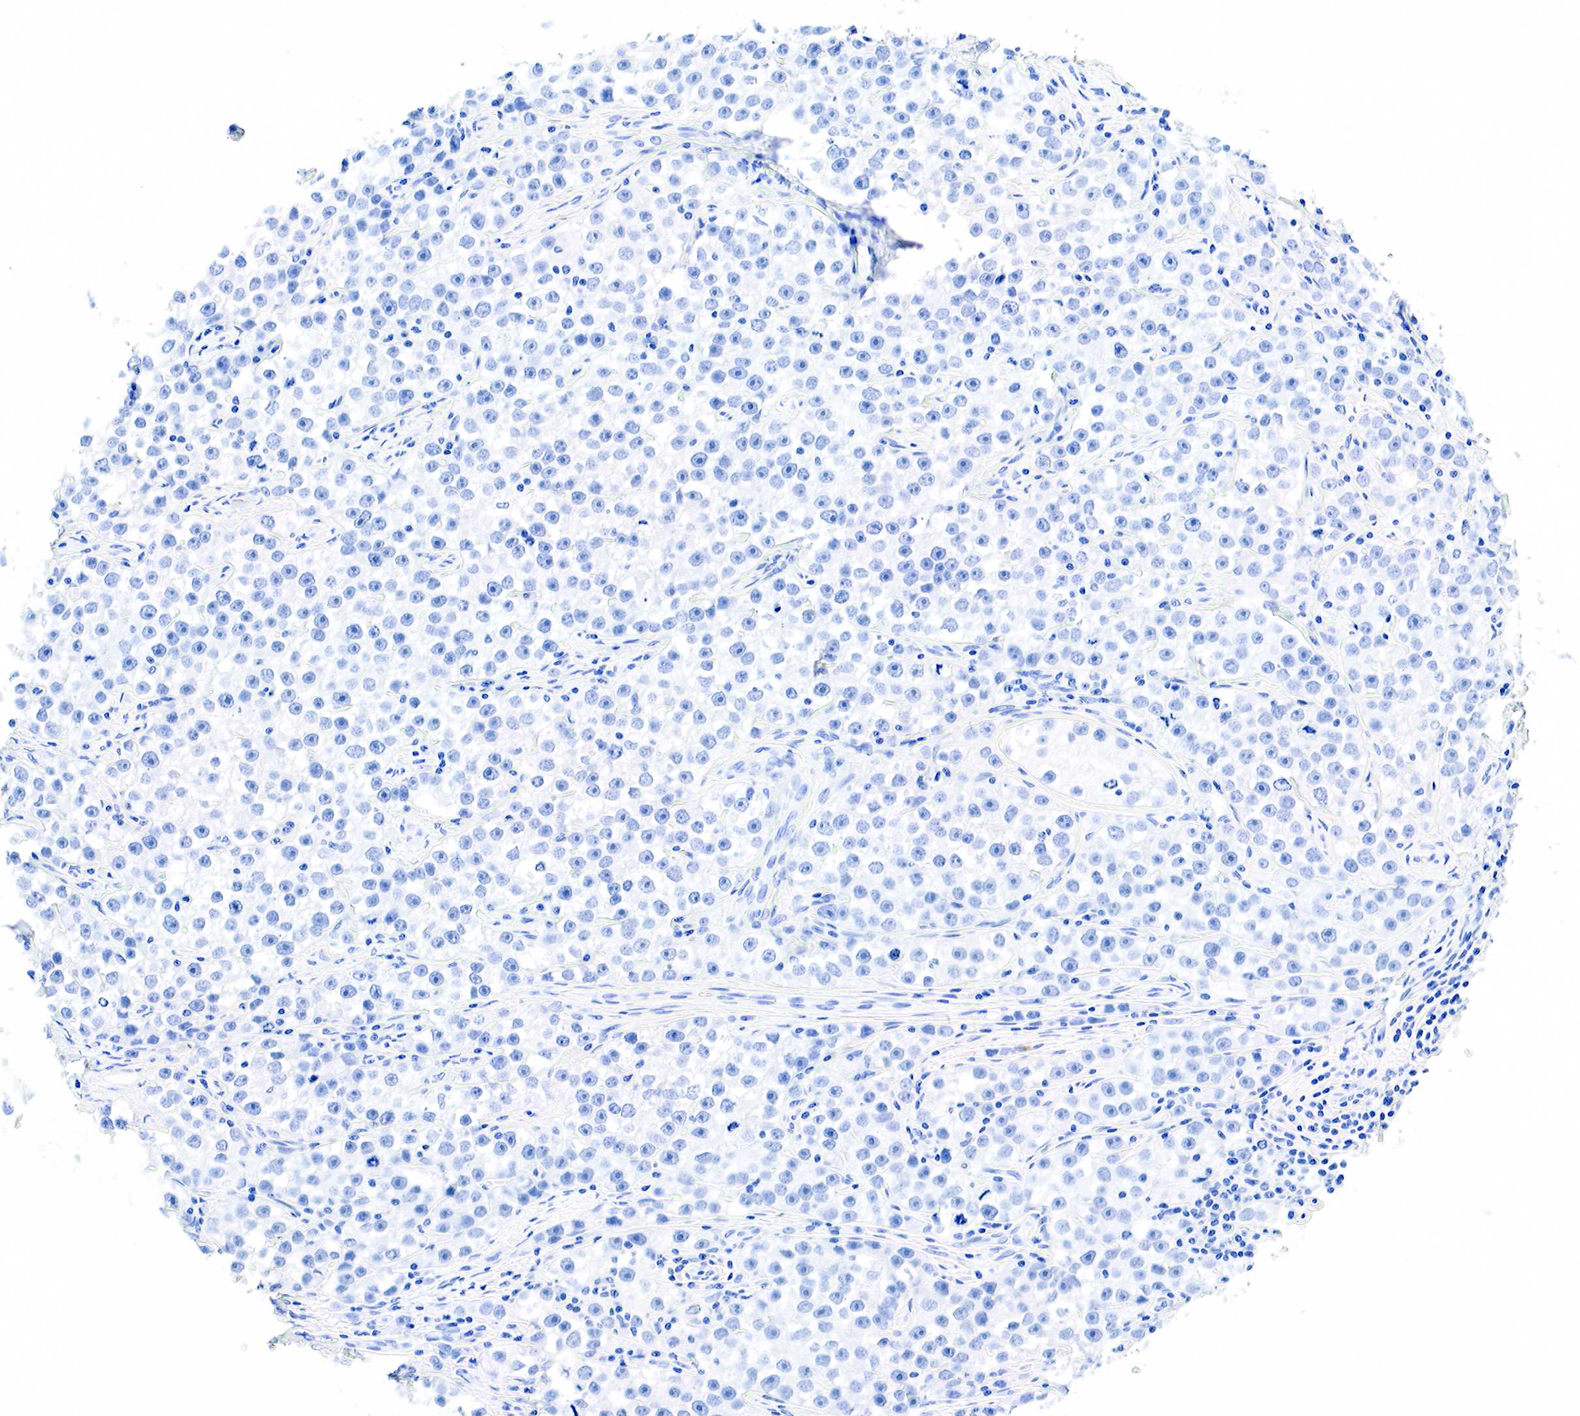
{"staining": {"intensity": "negative", "quantity": "none", "location": "none"}, "tissue": "testis cancer", "cell_type": "Tumor cells", "image_type": "cancer", "snomed": [{"axis": "morphology", "description": "Seminoma, NOS"}, {"axis": "topography", "description": "Testis"}], "caption": "The photomicrograph displays no staining of tumor cells in seminoma (testis). The staining was performed using DAB (3,3'-diaminobenzidine) to visualize the protein expression in brown, while the nuclei were stained in blue with hematoxylin (Magnification: 20x).", "gene": "KRT7", "patient": {"sex": "male", "age": 32}}